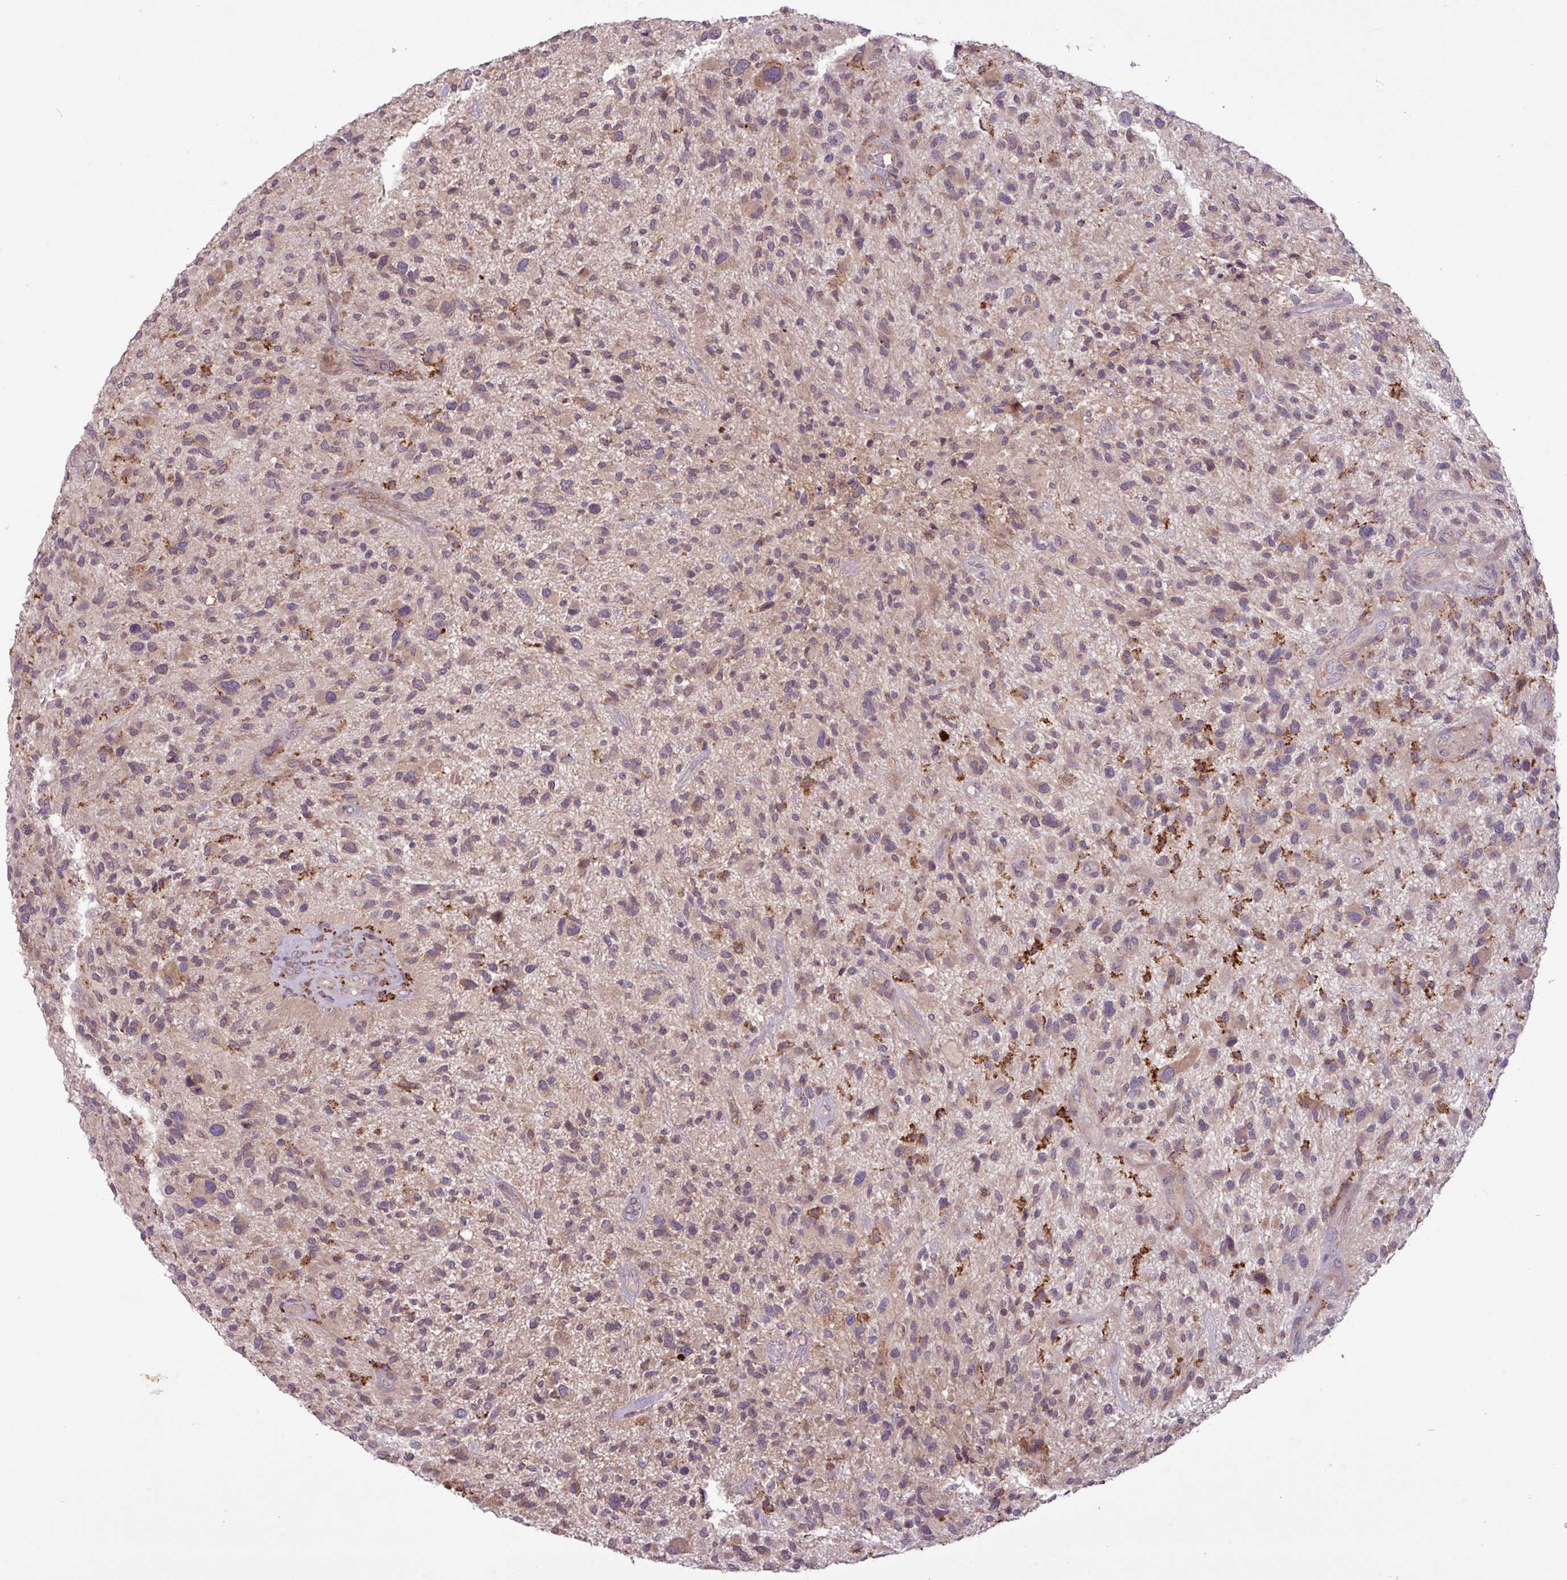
{"staining": {"intensity": "weak", "quantity": "25%-75%", "location": "cytoplasmic/membranous"}, "tissue": "glioma", "cell_type": "Tumor cells", "image_type": "cancer", "snomed": [{"axis": "morphology", "description": "Glioma, malignant, High grade"}, {"axis": "topography", "description": "Brain"}], "caption": "This image shows immunohistochemistry (IHC) staining of high-grade glioma (malignant), with low weak cytoplasmic/membranous expression in about 25%-75% of tumor cells.", "gene": "ARHGEF25", "patient": {"sex": "male", "age": 47}}